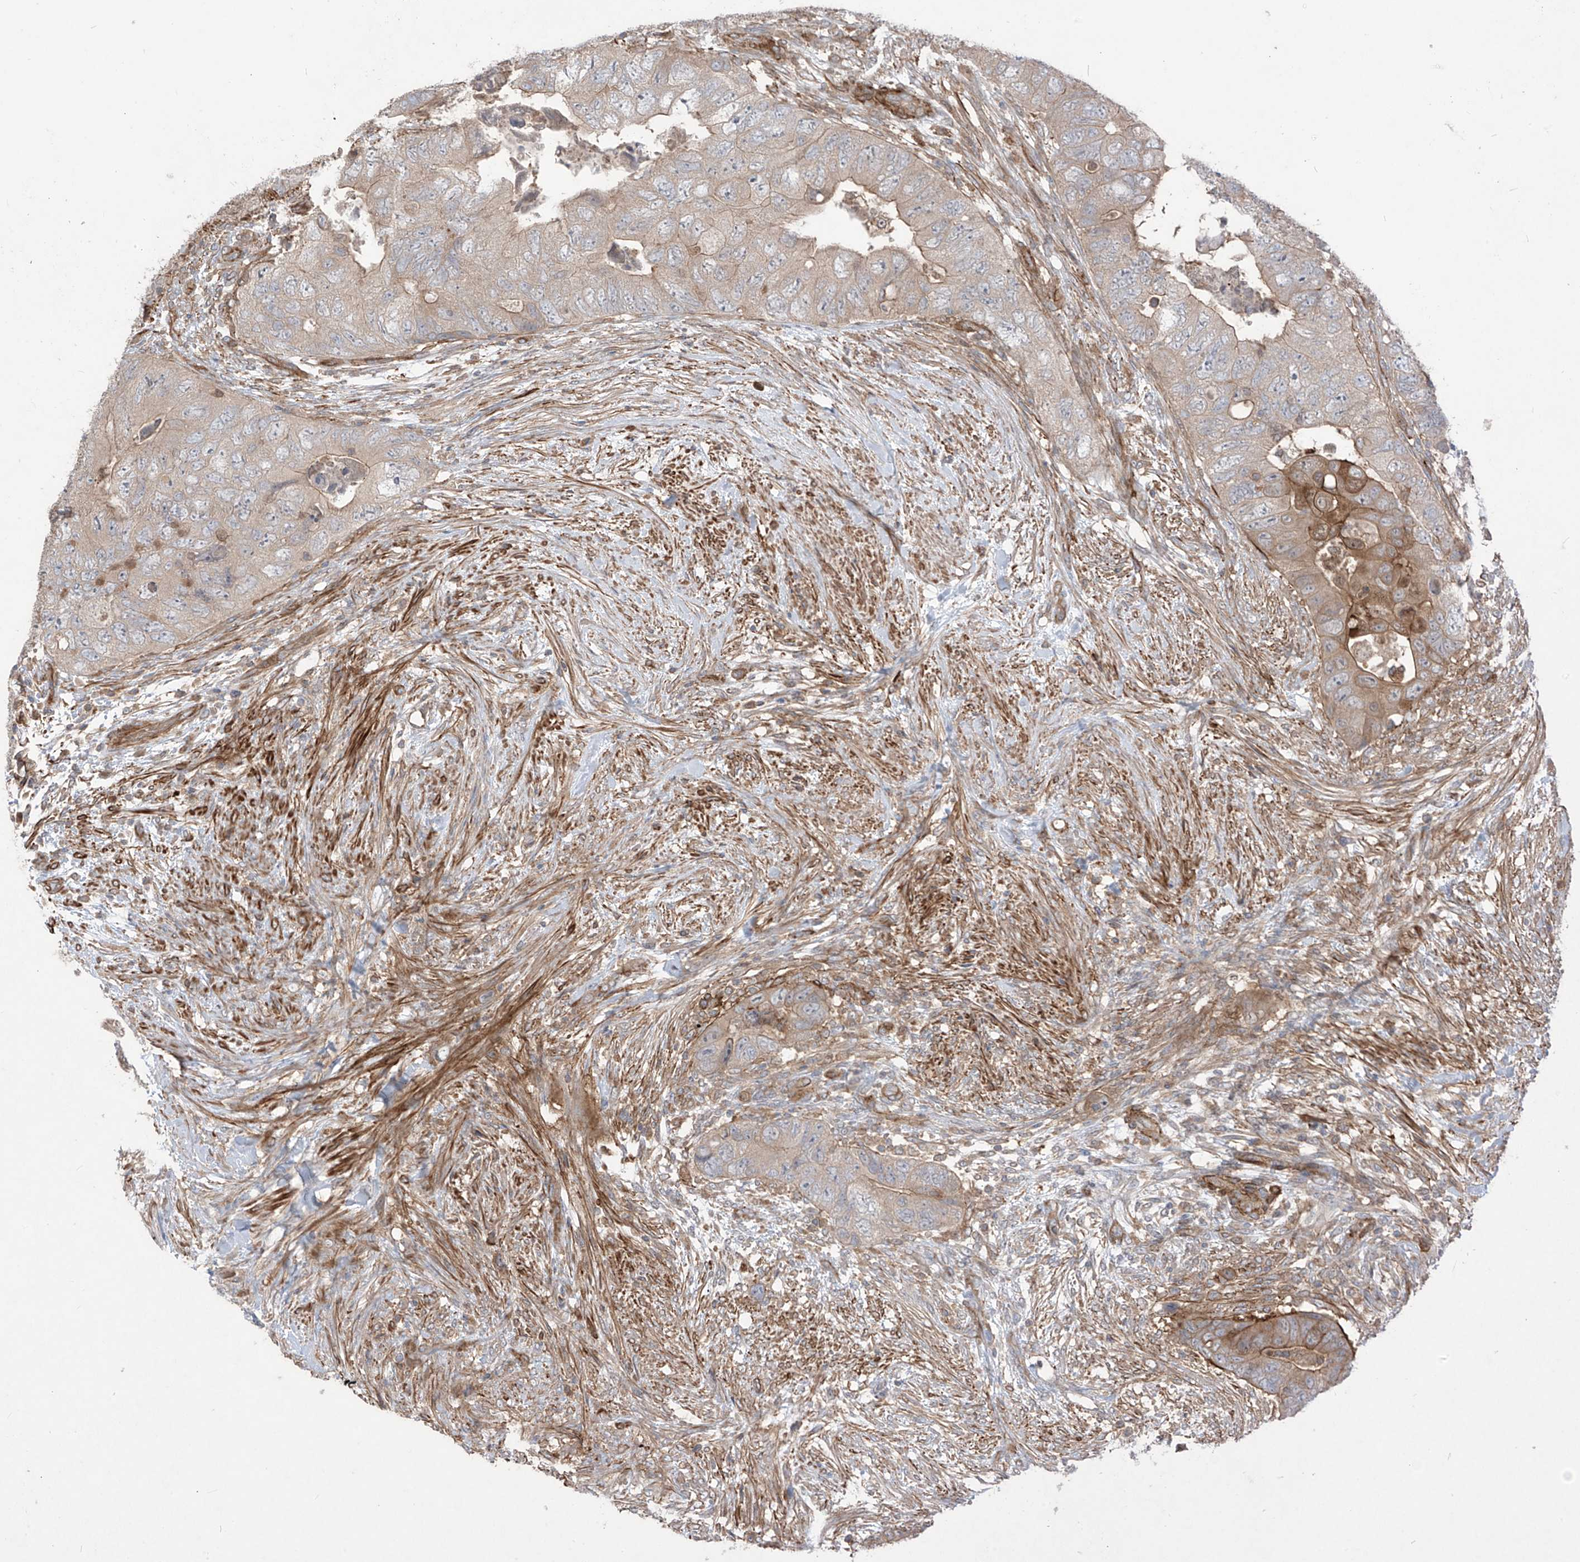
{"staining": {"intensity": "moderate", "quantity": "25%-75%", "location": "cytoplasmic/membranous"}, "tissue": "colorectal cancer", "cell_type": "Tumor cells", "image_type": "cancer", "snomed": [{"axis": "morphology", "description": "Adenocarcinoma, NOS"}, {"axis": "topography", "description": "Rectum"}], "caption": "Immunohistochemical staining of human colorectal cancer (adenocarcinoma) demonstrates medium levels of moderate cytoplasmic/membranous positivity in approximately 25%-75% of tumor cells. Immunohistochemistry (ihc) stains the protein in brown and the nuclei are stained blue.", "gene": "TRMU", "patient": {"sex": "male", "age": 63}}